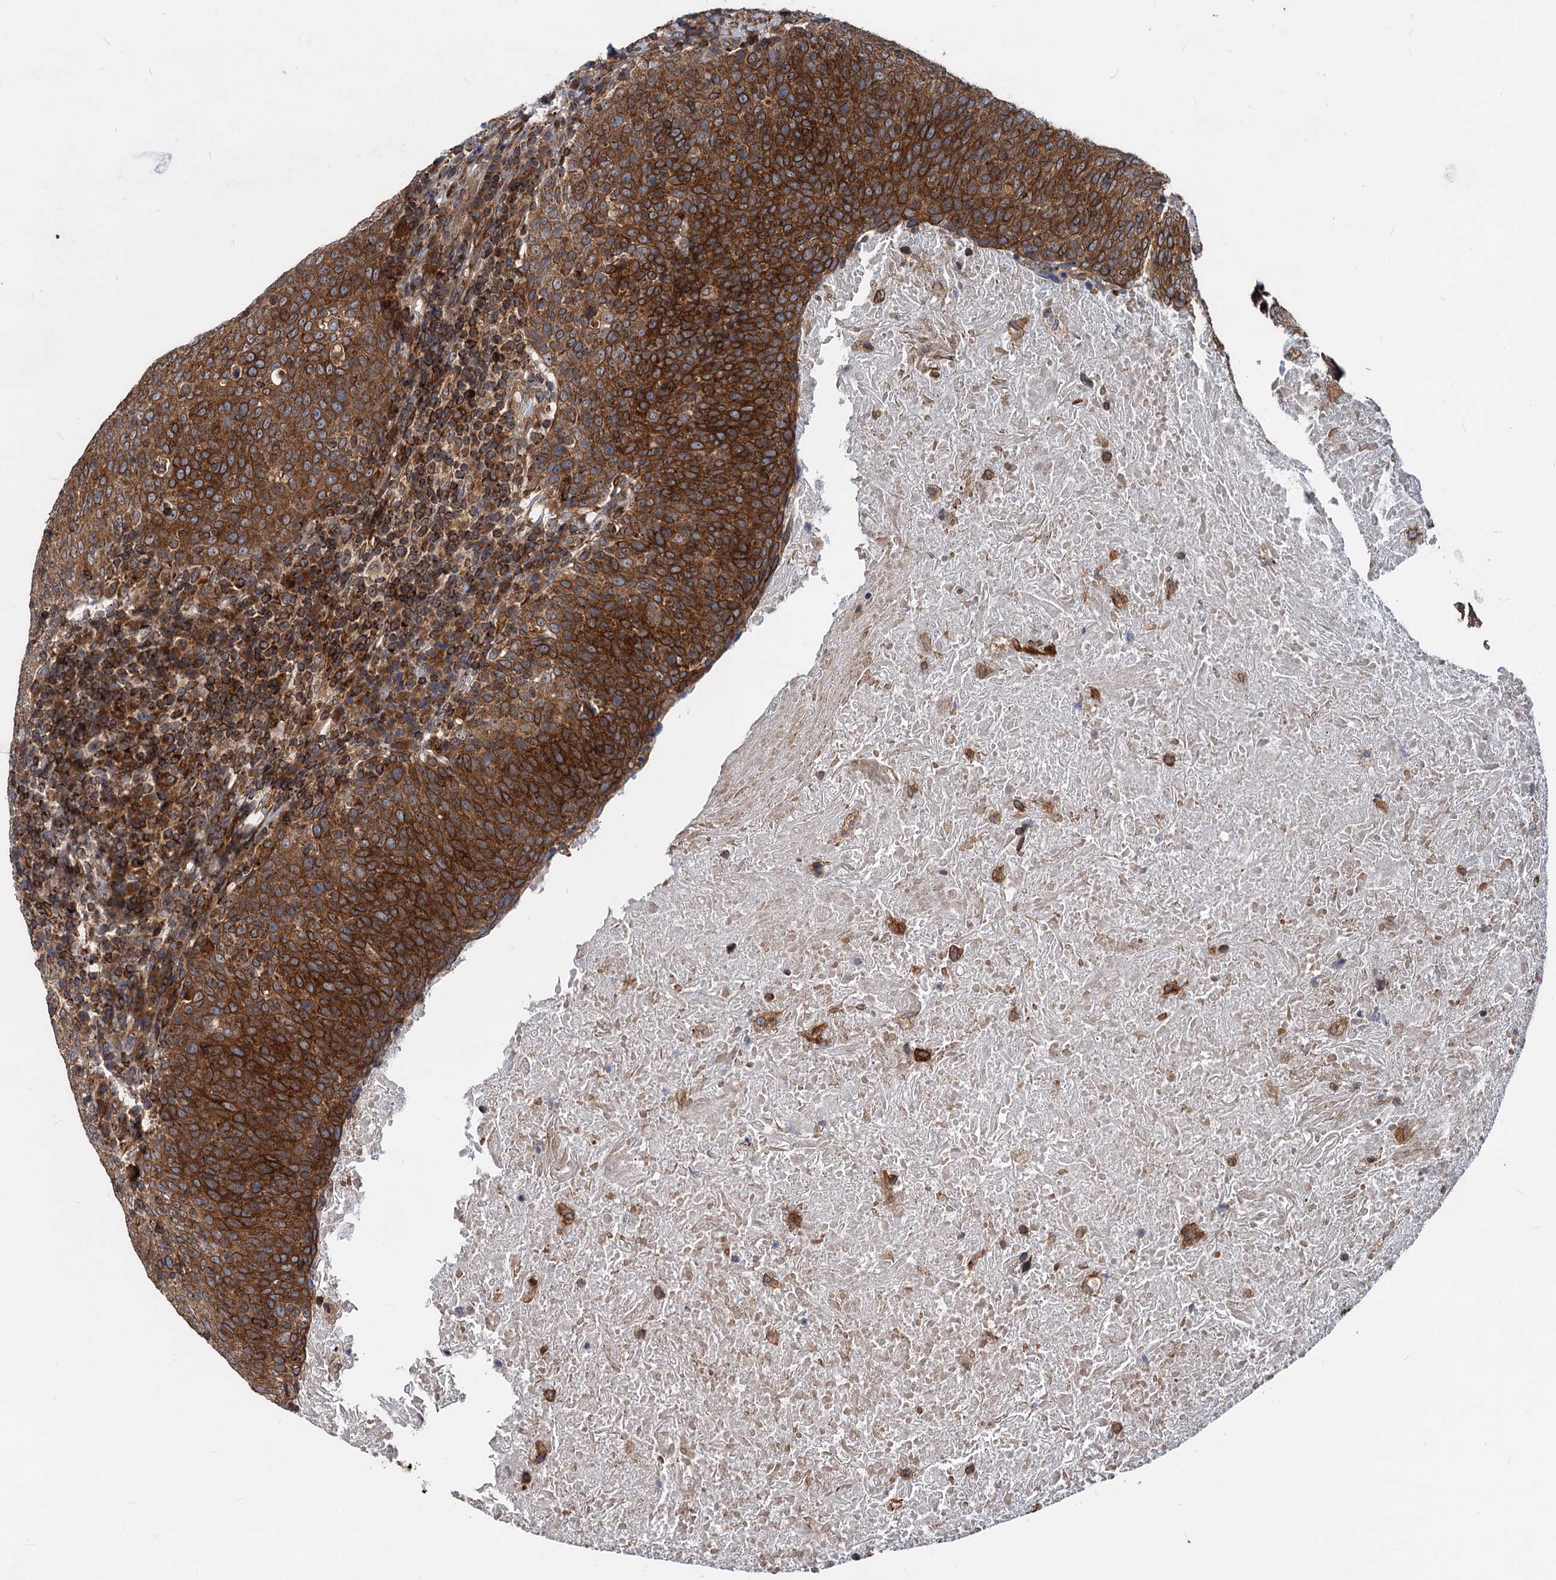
{"staining": {"intensity": "strong", "quantity": ">75%", "location": "cytoplasmic/membranous"}, "tissue": "head and neck cancer", "cell_type": "Tumor cells", "image_type": "cancer", "snomed": [{"axis": "morphology", "description": "Squamous cell carcinoma, NOS"}, {"axis": "morphology", "description": "Squamous cell carcinoma, metastatic, NOS"}, {"axis": "topography", "description": "Lymph node"}, {"axis": "topography", "description": "Head-Neck"}], "caption": "A brown stain highlights strong cytoplasmic/membranous positivity of a protein in human head and neck cancer tumor cells. The protein is stained brown, and the nuclei are stained in blue (DAB (3,3'-diaminobenzidine) IHC with brightfield microscopy, high magnification).", "gene": "STIM1", "patient": {"sex": "male", "age": 62}}